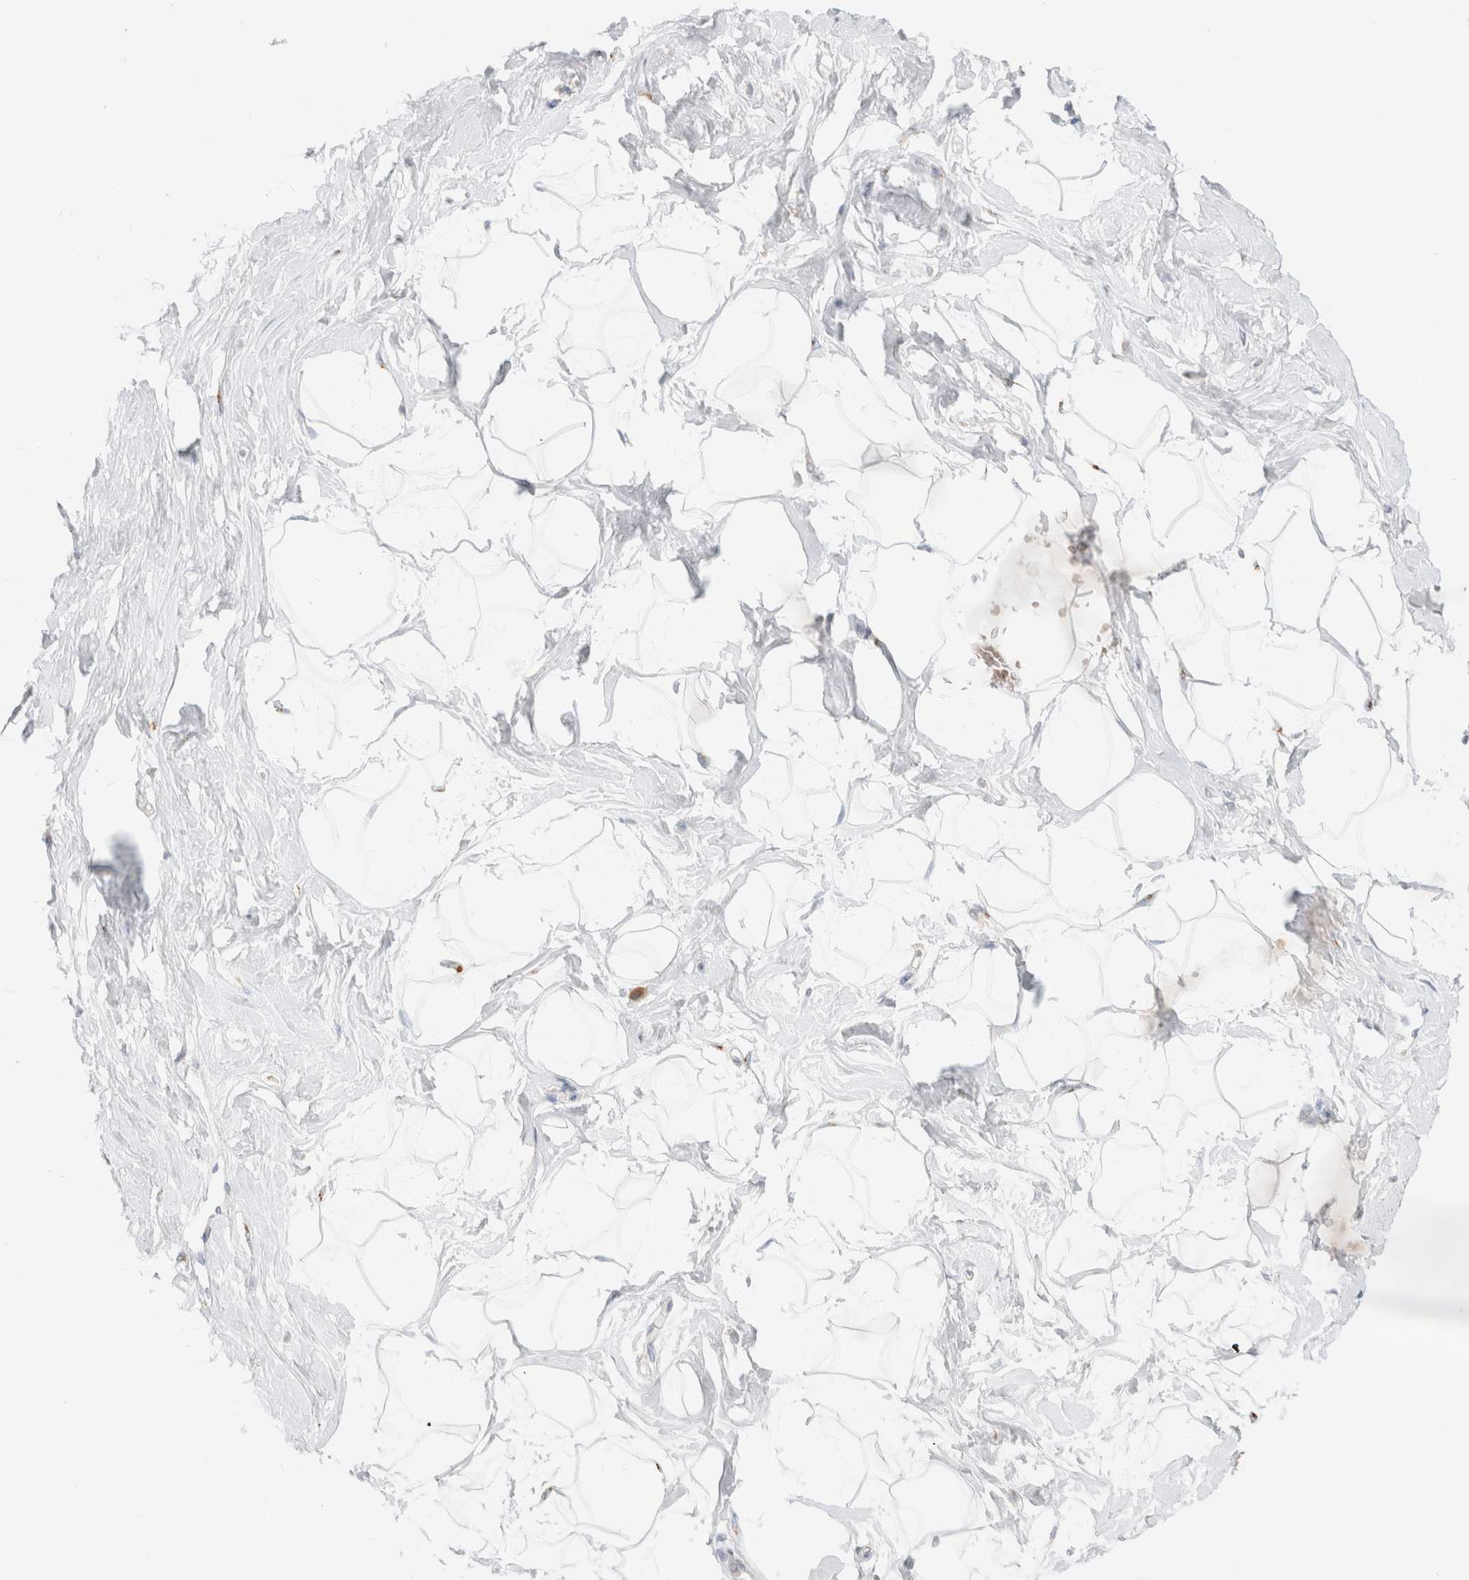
{"staining": {"intensity": "negative", "quantity": "none", "location": "none"}, "tissue": "breast", "cell_type": "Adipocytes", "image_type": "normal", "snomed": [{"axis": "morphology", "description": "Normal tissue, NOS"}, {"axis": "topography", "description": "Breast"}], "caption": "This is an immunohistochemistry micrograph of unremarkable breast. There is no expression in adipocytes.", "gene": "EFCAB13", "patient": {"sex": "female", "age": 45}}